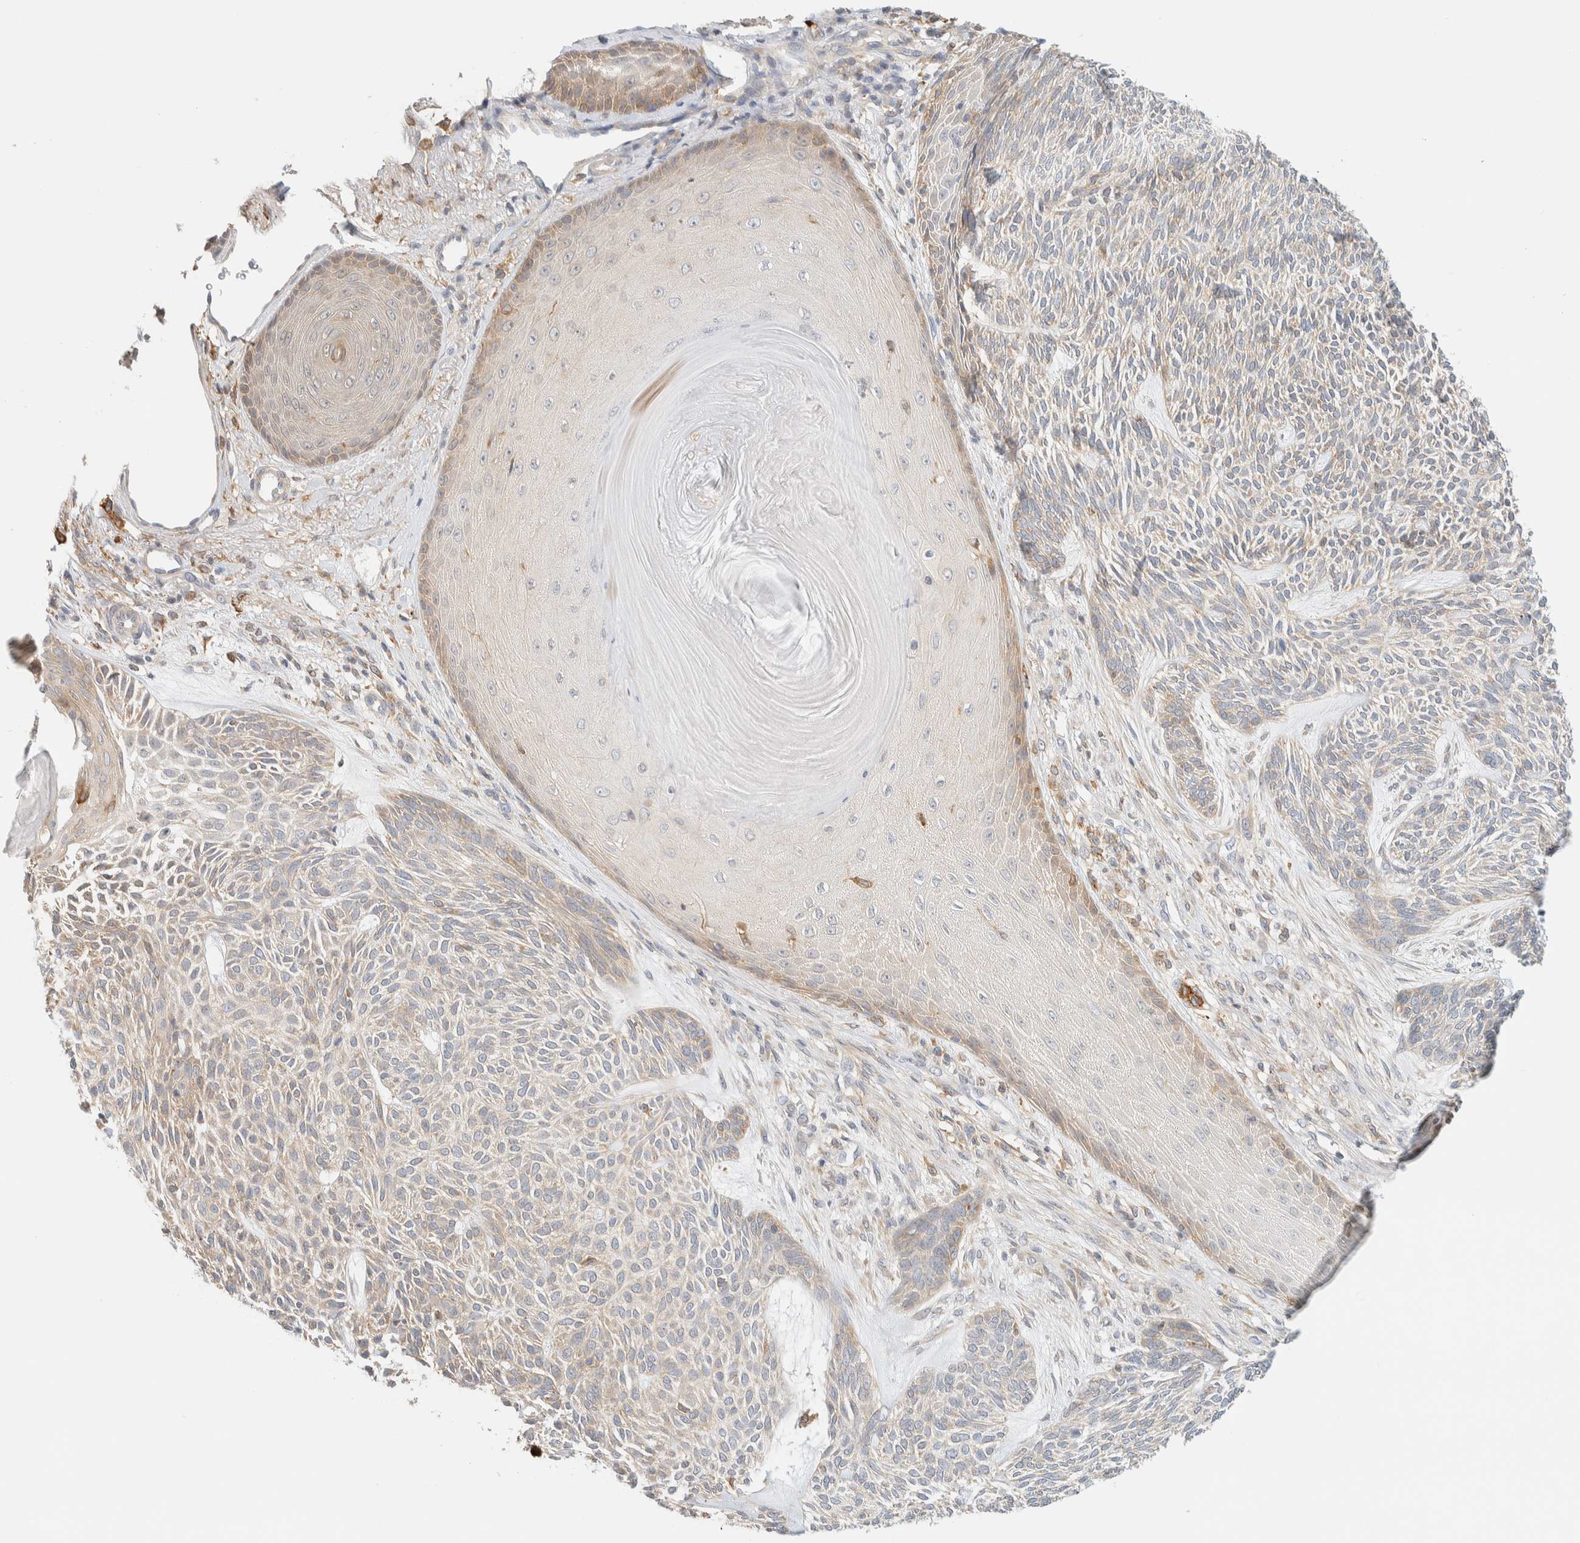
{"staining": {"intensity": "weak", "quantity": "<25%", "location": "cytoplasmic/membranous"}, "tissue": "skin cancer", "cell_type": "Tumor cells", "image_type": "cancer", "snomed": [{"axis": "morphology", "description": "Basal cell carcinoma"}, {"axis": "topography", "description": "Skin"}], "caption": "Immunohistochemistry of skin cancer (basal cell carcinoma) exhibits no expression in tumor cells.", "gene": "NT5C", "patient": {"sex": "male", "age": 55}}